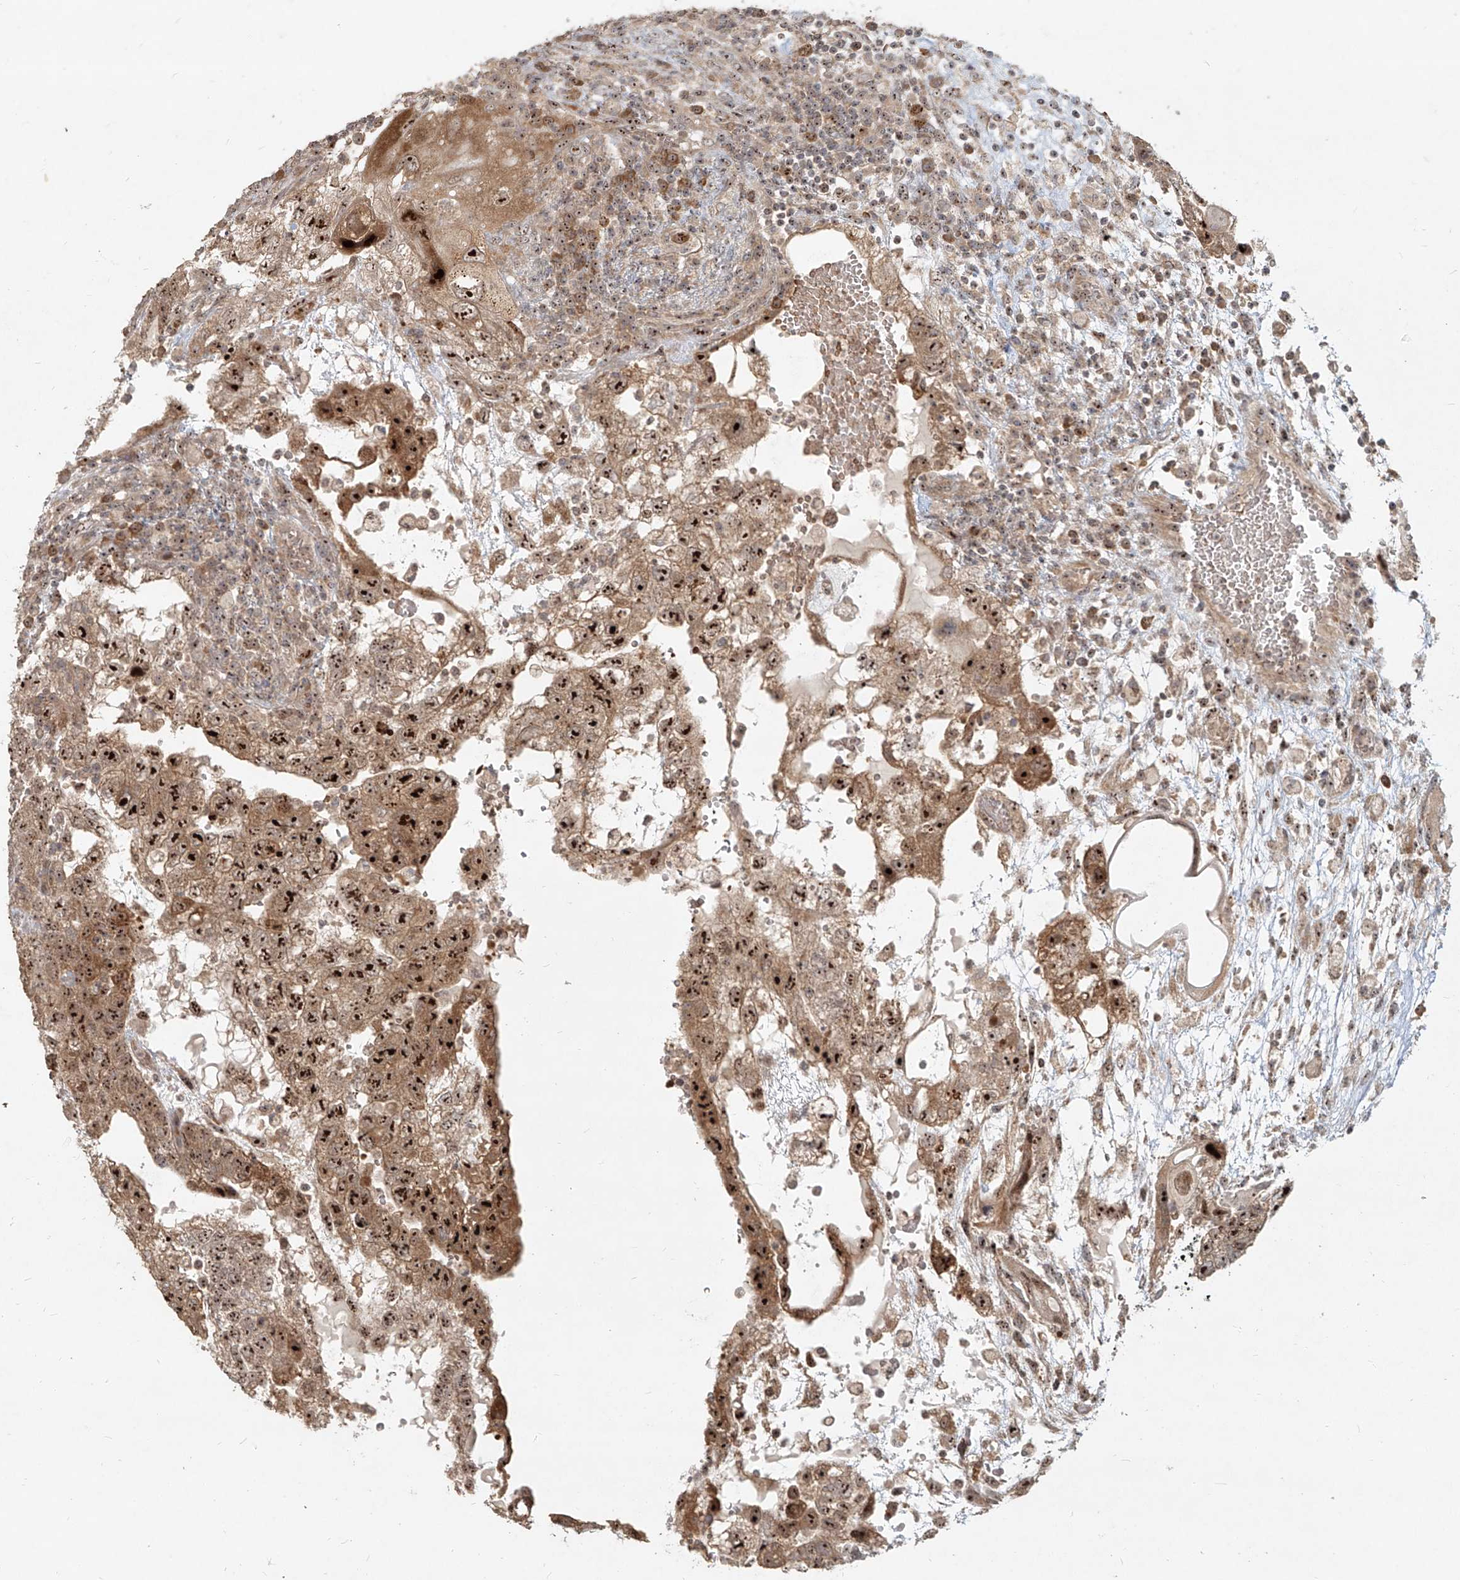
{"staining": {"intensity": "strong", "quantity": ">75%", "location": "cytoplasmic/membranous,nuclear"}, "tissue": "testis cancer", "cell_type": "Tumor cells", "image_type": "cancer", "snomed": [{"axis": "morphology", "description": "Carcinoma, Embryonal, NOS"}, {"axis": "topography", "description": "Testis"}], "caption": "A high-resolution photomicrograph shows immunohistochemistry (IHC) staining of embryonal carcinoma (testis), which reveals strong cytoplasmic/membranous and nuclear staining in about >75% of tumor cells.", "gene": "BYSL", "patient": {"sex": "male", "age": 36}}